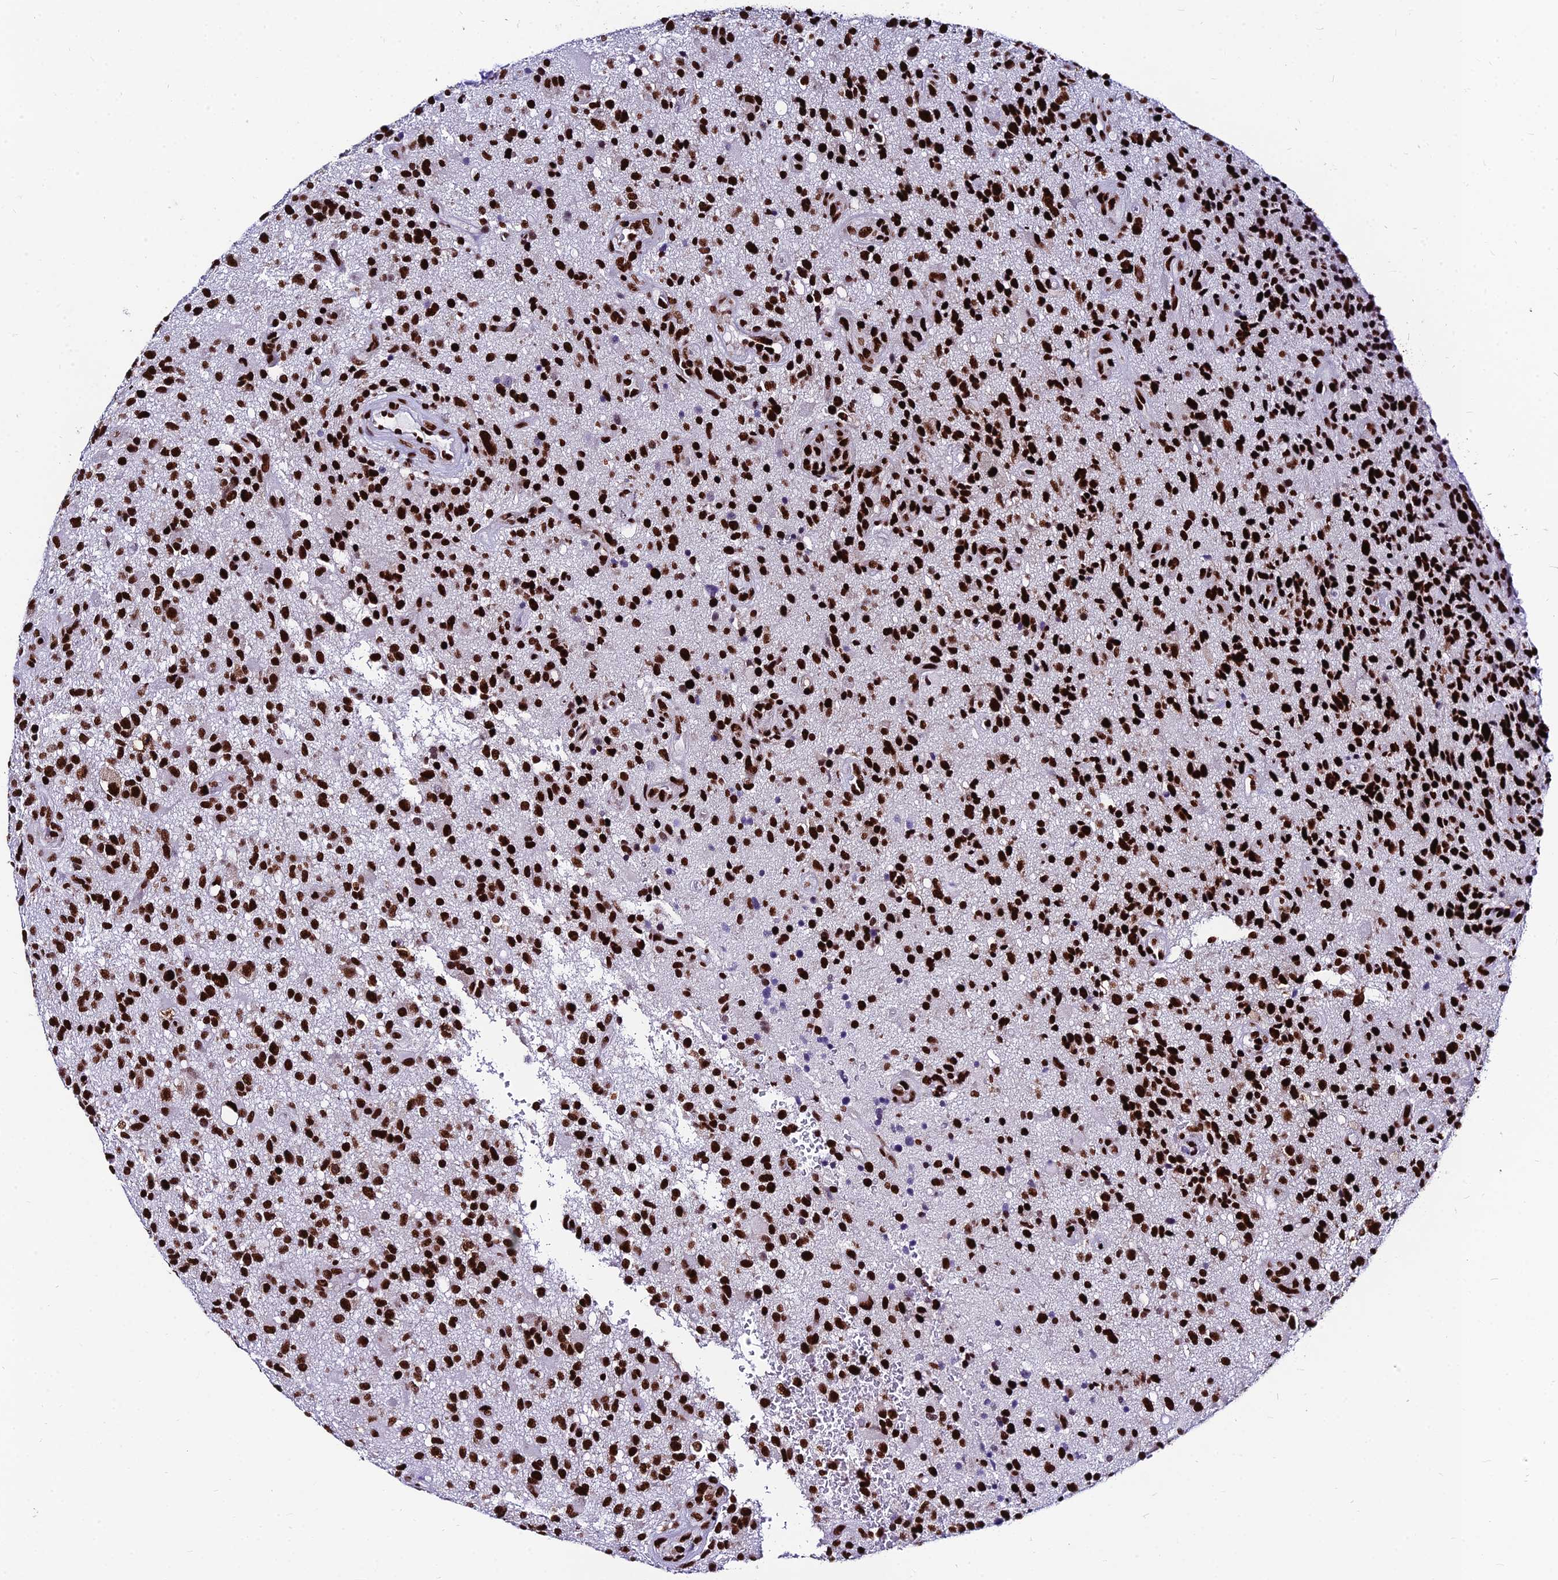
{"staining": {"intensity": "strong", "quantity": ">75%", "location": "nuclear"}, "tissue": "glioma", "cell_type": "Tumor cells", "image_type": "cancer", "snomed": [{"axis": "morphology", "description": "Glioma, malignant, High grade"}, {"axis": "topography", "description": "Brain"}], "caption": "Human high-grade glioma (malignant) stained with a protein marker shows strong staining in tumor cells.", "gene": "HNRNPH1", "patient": {"sex": "male", "age": 47}}